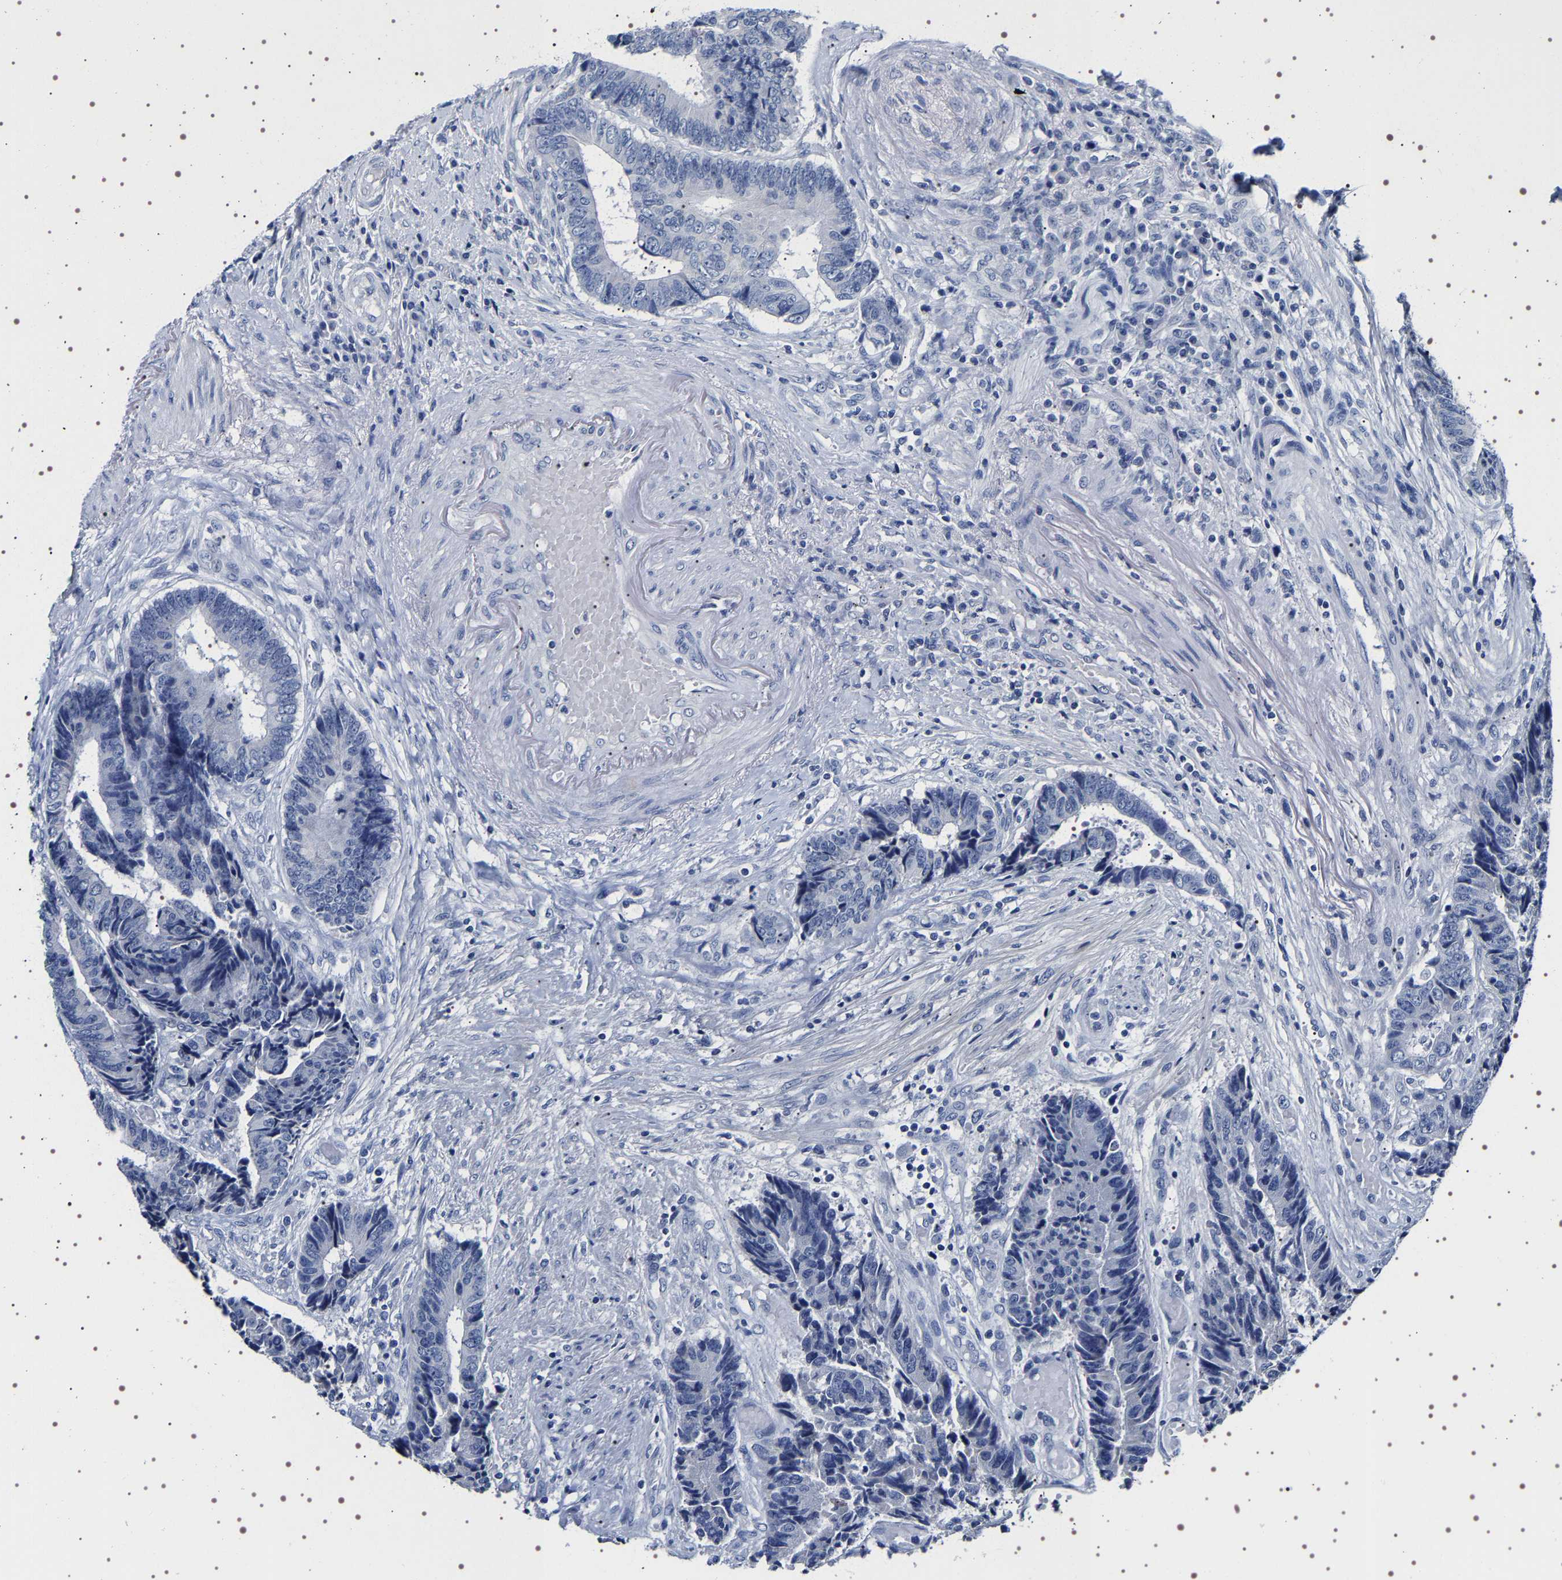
{"staining": {"intensity": "negative", "quantity": "none", "location": "none"}, "tissue": "colorectal cancer", "cell_type": "Tumor cells", "image_type": "cancer", "snomed": [{"axis": "morphology", "description": "Adenocarcinoma, NOS"}, {"axis": "topography", "description": "Rectum"}], "caption": "The image exhibits no significant expression in tumor cells of colorectal cancer (adenocarcinoma).", "gene": "UBQLN3", "patient": {"sex": "male", "age": 84}}